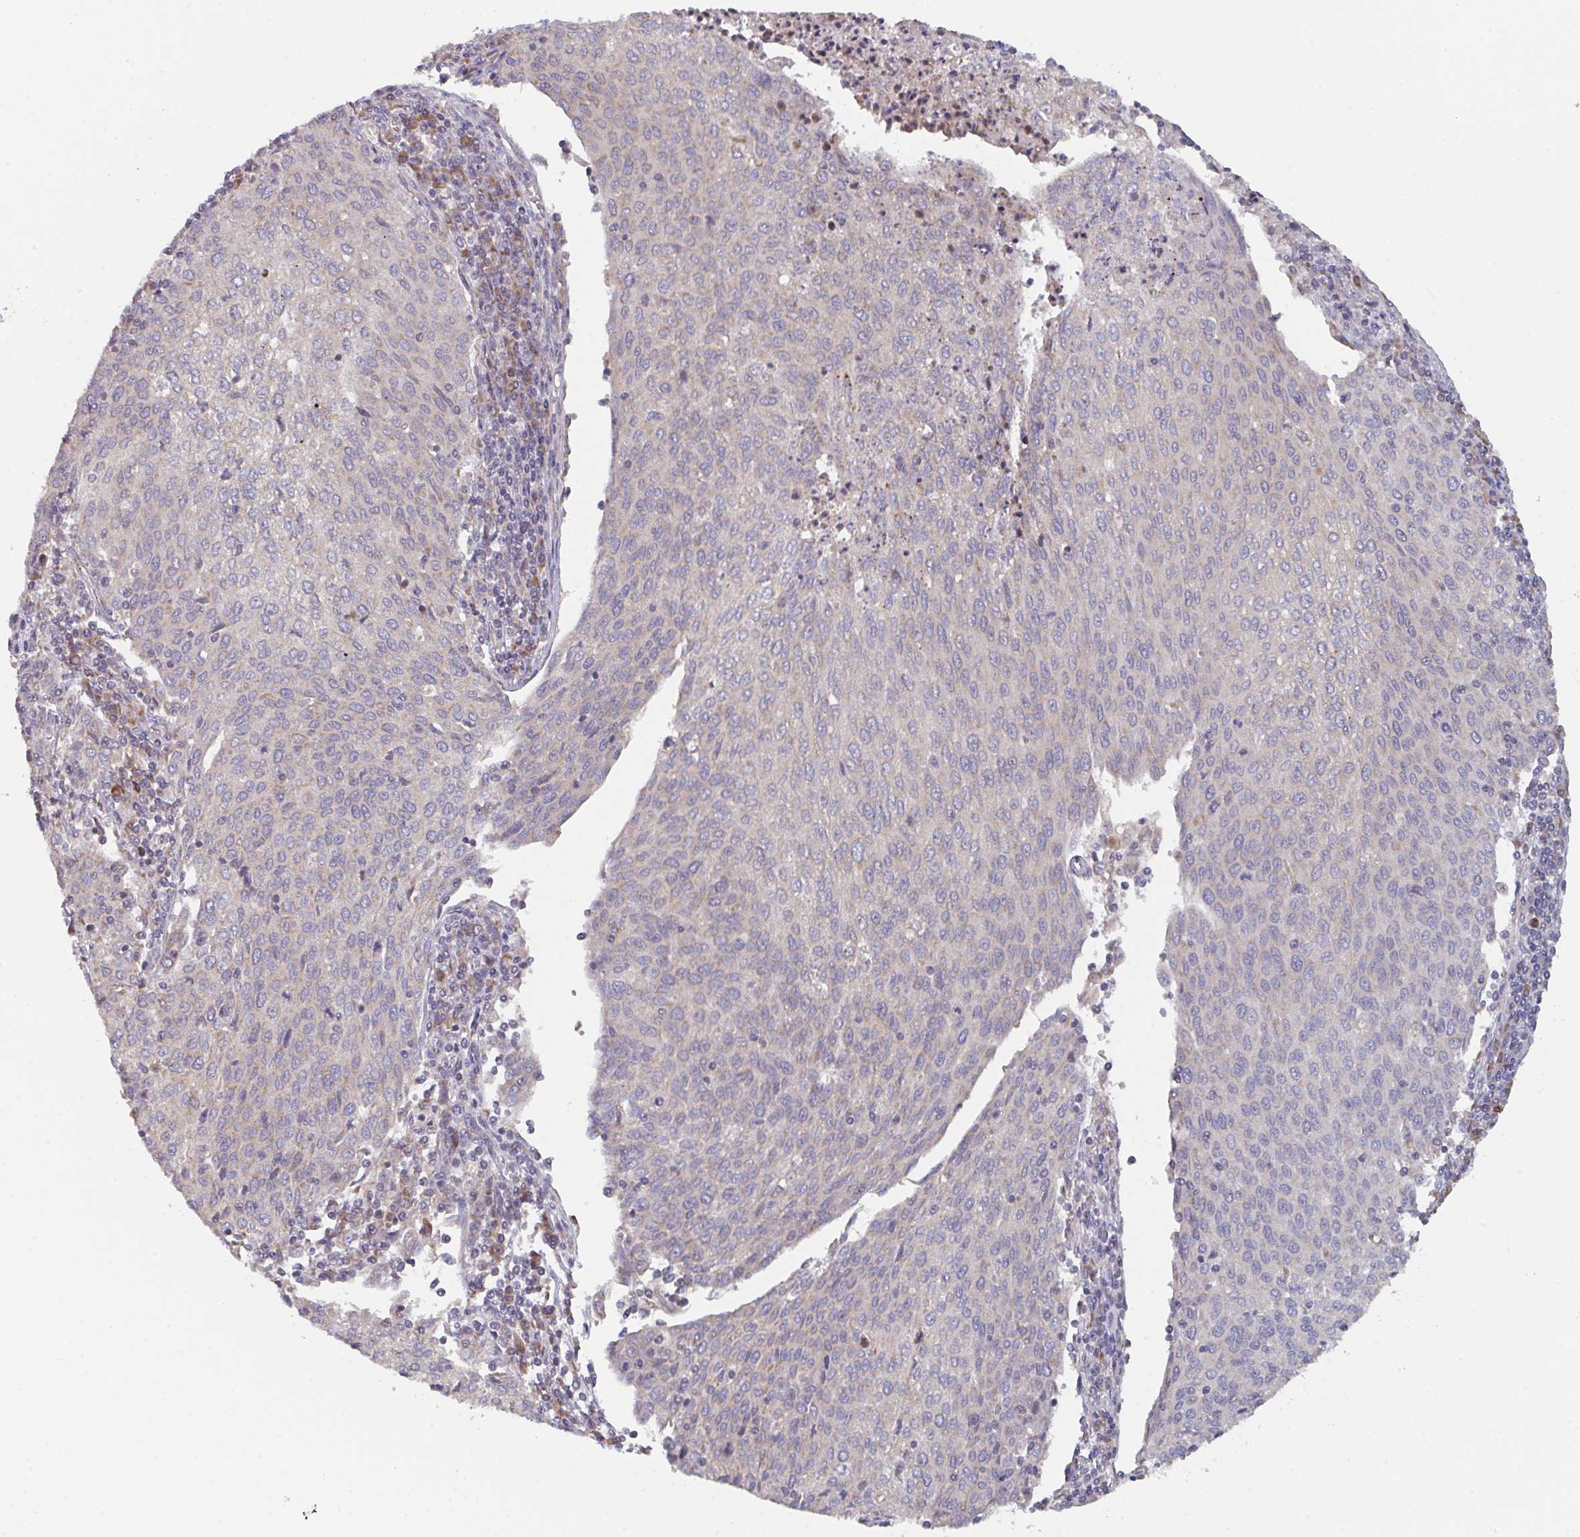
{"staining": {"intensity": "negative", "quantity": "none", "location": "none"}, "tissue": "cervical cancer", "cell_type": "Tumor cells", "image_type": "cancer", "snomed": [{"axis": "morphology", "description": "Squamous cell carcinoma, NOS"}, {"axis": "topography", "description": "Cervix"}], "caption": "Protein analysis of cervical squamous cell carcinoma displays no significant staining in tumor cells.", "gene": "ELOVL1", "patient": {"sex": "female", "age": 46}}